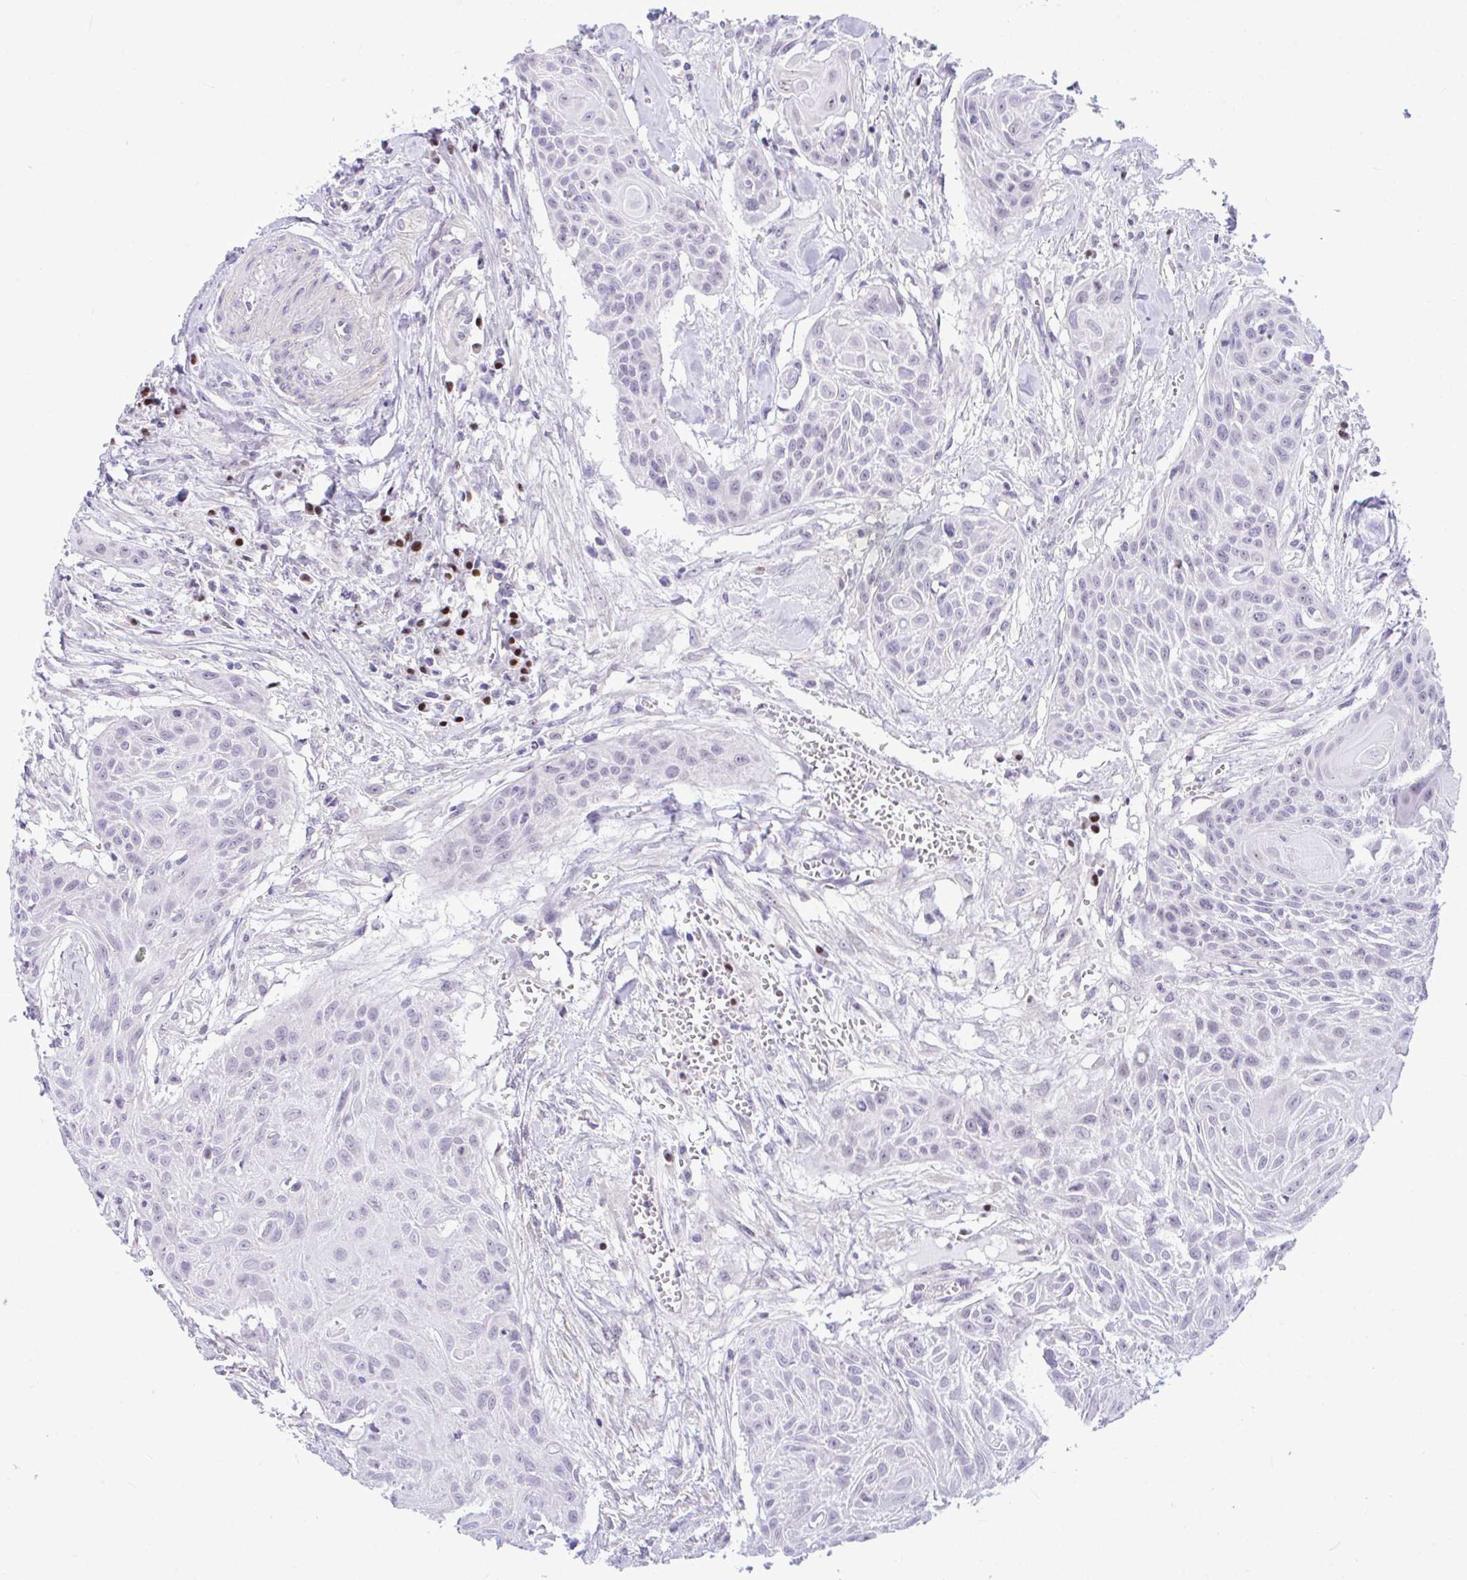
{"staining": {"intensity": "negative", "quantity": "none", "location": "none"}, "tissue": "head and neck cancer", "cell_type": "Tumor cells", "image_type": "cancer", "snomed": [{"axis": "morphology", "description": "Squamous cell carcinoma, NOS"}, {"axis": "topography", "description": "Lymph node"}, {"axis": "topography", "description": "Salivary gland"}, {"axis": "topography", "description": "Head-Neck"}], "caption": "An image of squamous cell carcinoma (head and neck) stained for a protein displays no brown staining in tumor cells. (Stains: DAB immunohistochemistry with hematoxylin counter stain, Microscopy: brightfield microscopy at high magnification).", "gene": "SLC25A51", "patient": {"sex": "female", "age": 74}}